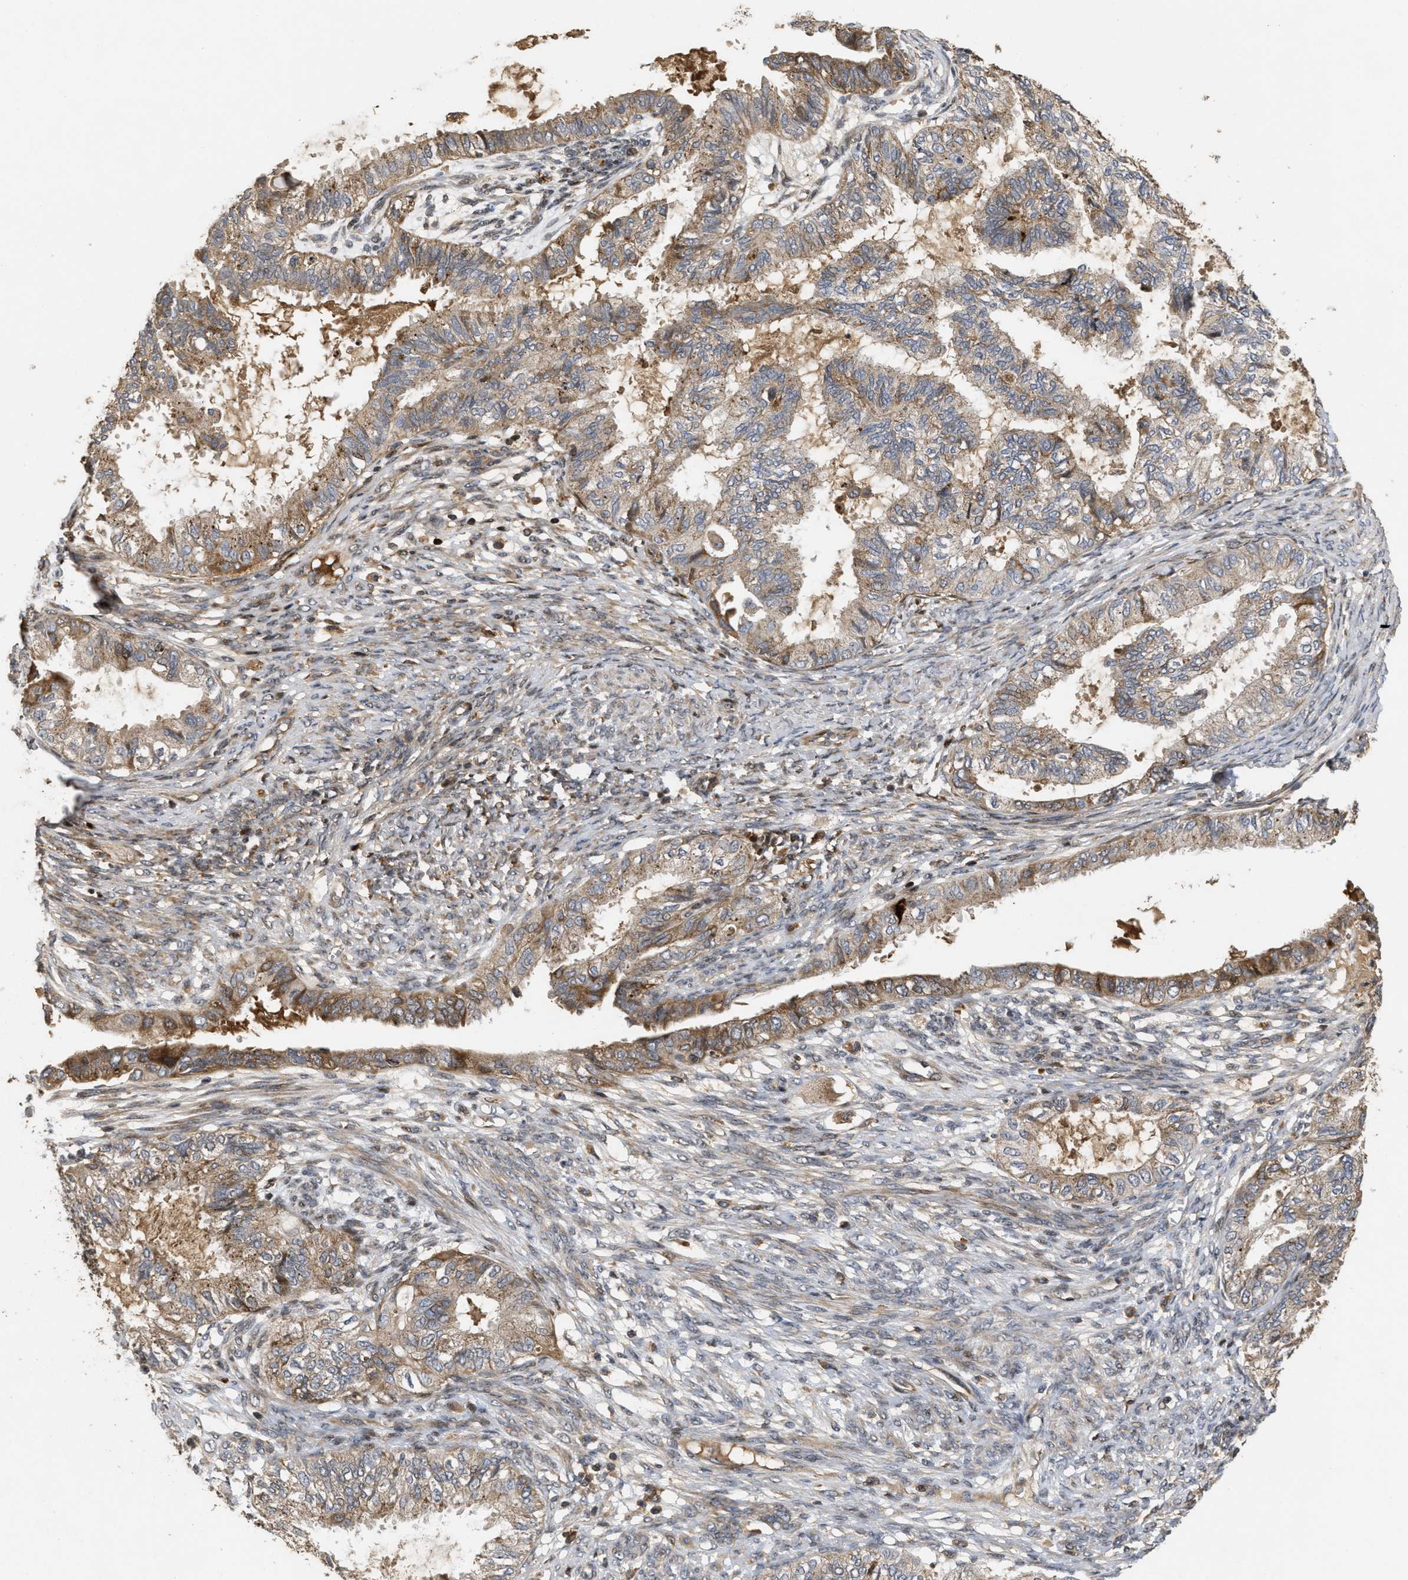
{"staining": {"intensity": "moderate", "quantity": ">75%", "location": "cytoplasmic/membranous"}, "tissue": "cervical cancer", "cell_type": "Tumor cells", "image_type": "cancer", "snomed": [{"axis": "morphology", "description": "Normal tissue, NOS"}, {"axis": "morphology", "description": "Adenocarcinoma, NOS"}, {"axis": "topography", "description": "Cervix"}, {"axis": "topography", "description": "Endometrium"}], "caption": "A micrograph of cervical cancer stained for a protein shows moderate cytoplasmic/membranous brown staining in tumor cells.", "gene": "CBR3", "patient": {"sex": "female", "age": 86}}